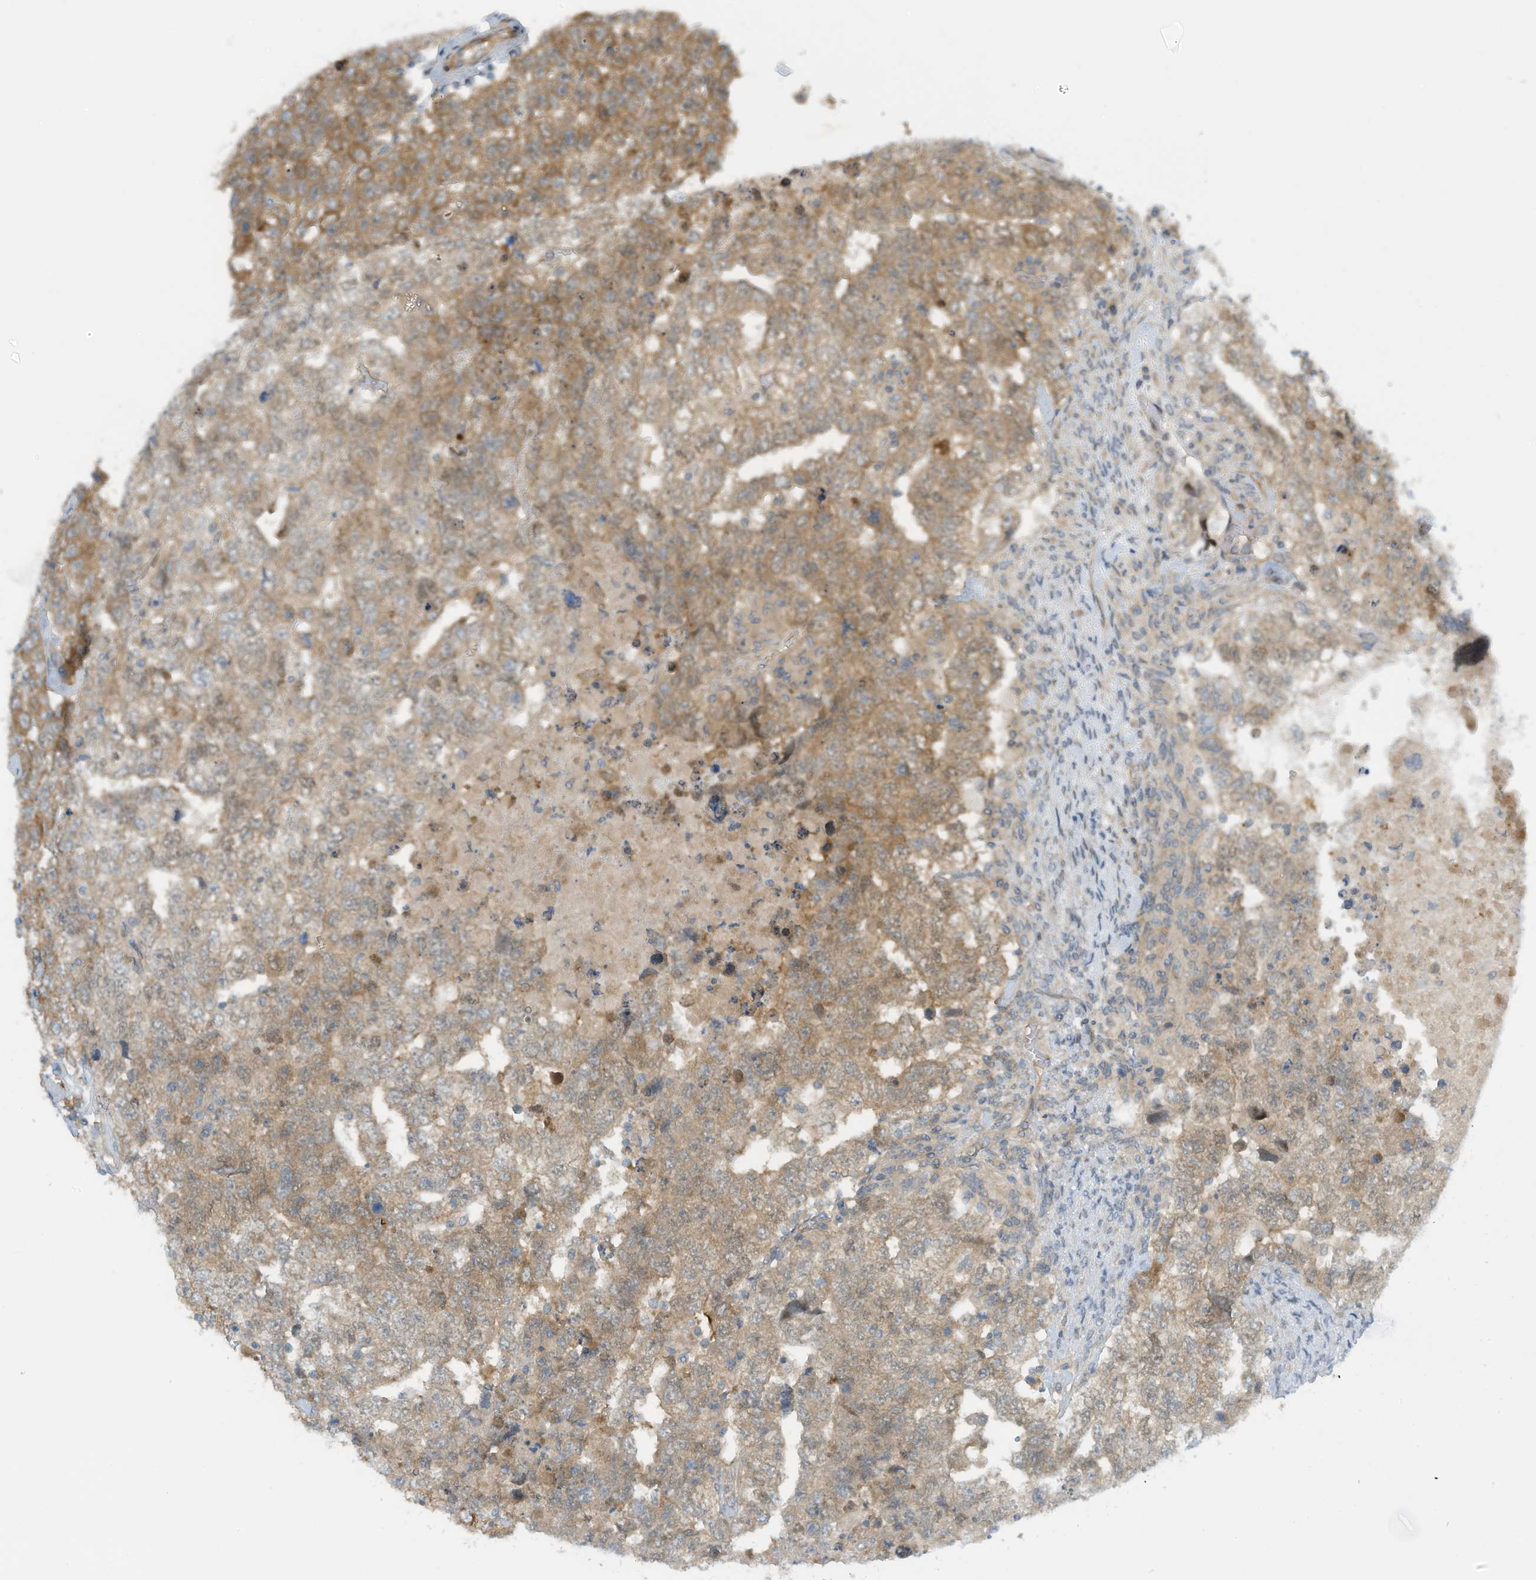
{"staining": {"intensity": "weak", "quantity": ">75%", "location": "cytoplasmic/membranous"}, "tissue": "testis cancer", "cell_type": "Tumor cells", "image_type": "cancer", "snomed": [{"axis": "morphology", "description": "Carcinoma, Embryonal, NOS"}, {"axis": "topography", "description": "Testis"}], "caption": "Protein expression analysis of human testis embryonal carcinoma reveals weak cytoplasmic/membranous staining in about >75% of tumor cells.", "gene": "FSD1L", "patient": {"sex": "male", "age": 36}}